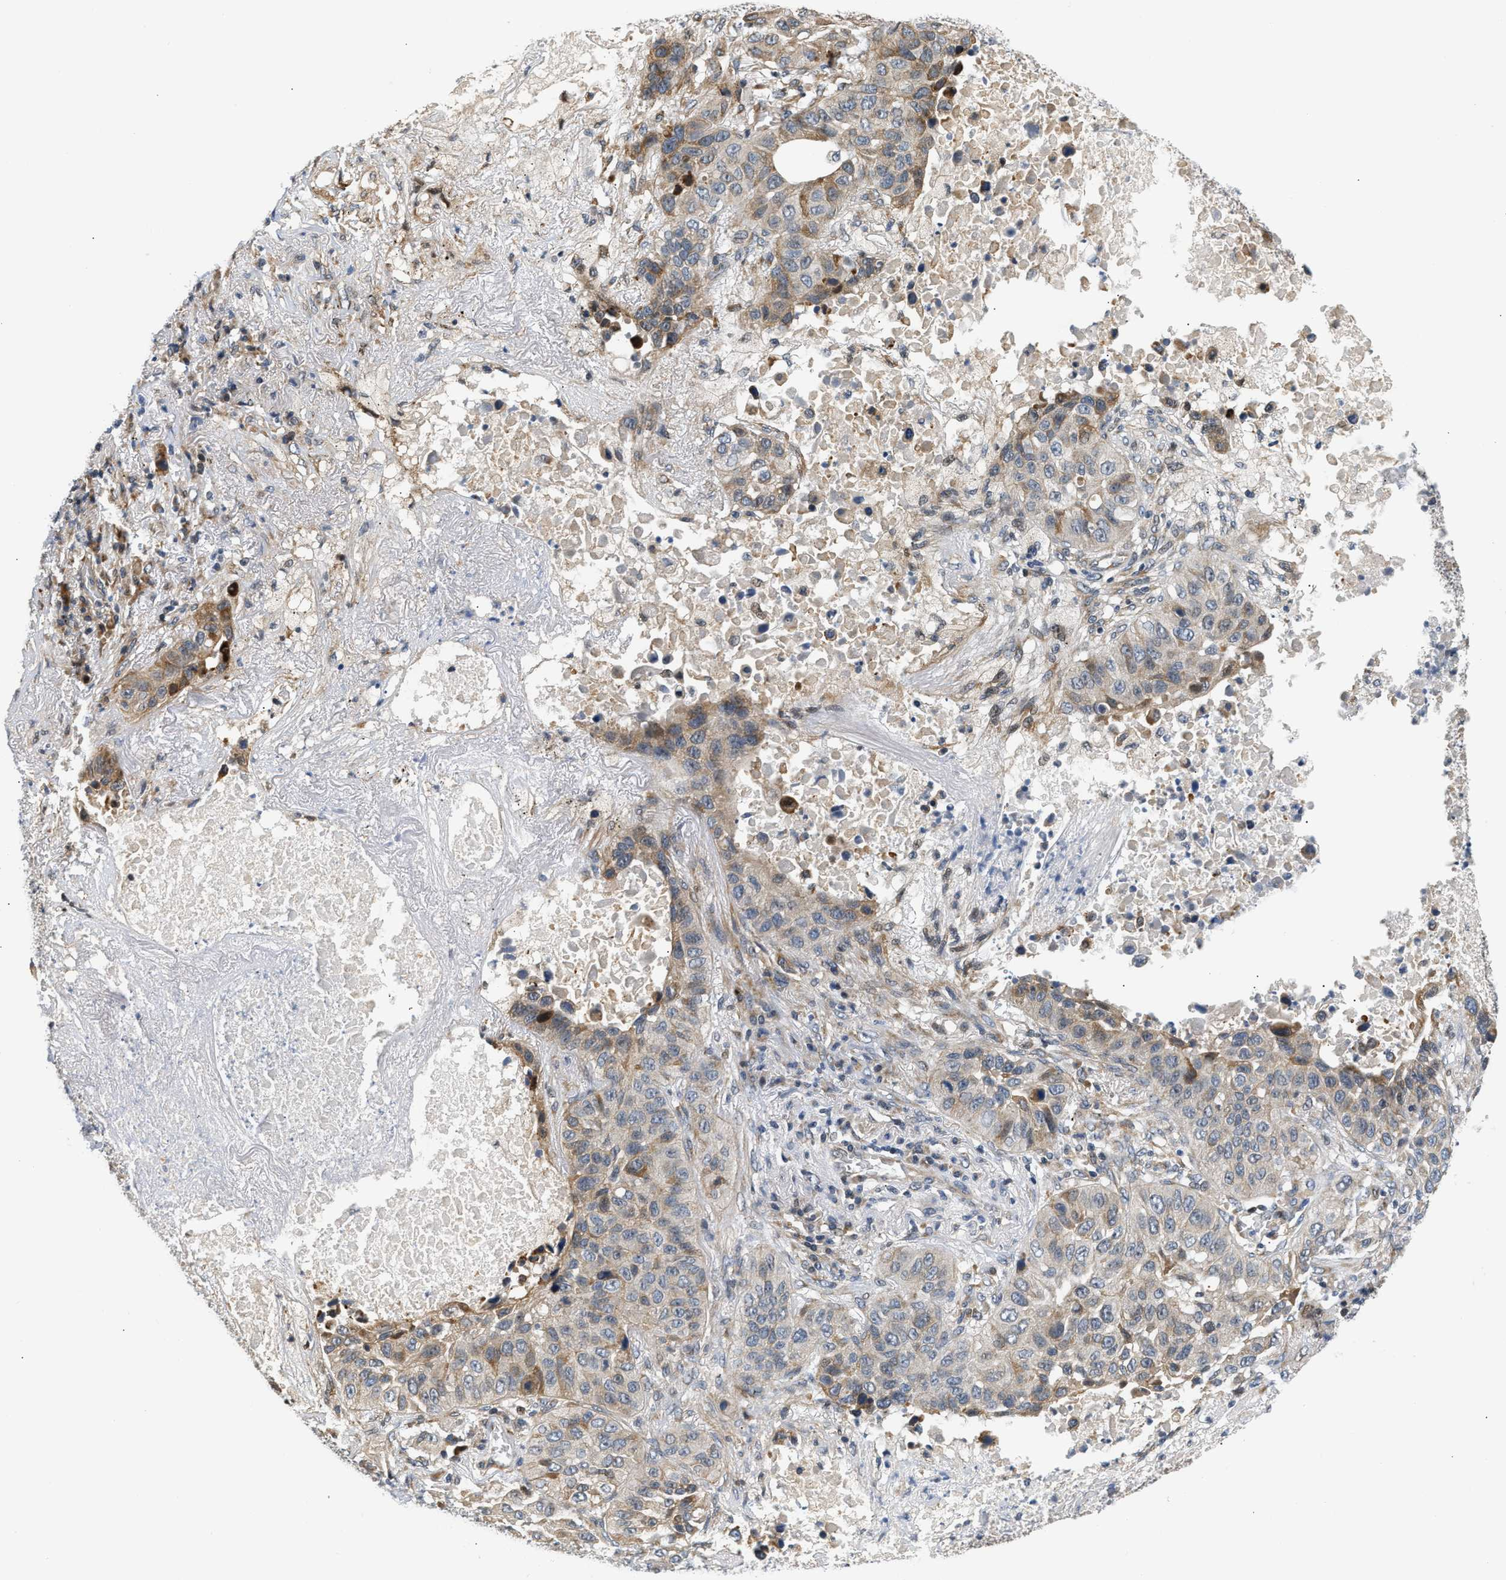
{"staining": {"intensity": "moderate", "quantity": "25%-75%", "location": "cytoplasmic/membranous"}, "tissue": "lung cancer", "cell_type": "Tumor cells", "image_type": "cancer", "snomed": [{"axis": "morphology", "description": "Squamous cell carcinoma, NOS"}, {"axis": "topography", "description": "Lung"}], "caption": "Lung cancer tissue demonstrates moderate cytoplasmic/membranous positivity in approximately 25%-75% of tumor cells, visualized by immunohistochemistry.", "gene": "TNIP2", "patient": {"sex": "male", "age": 57}}